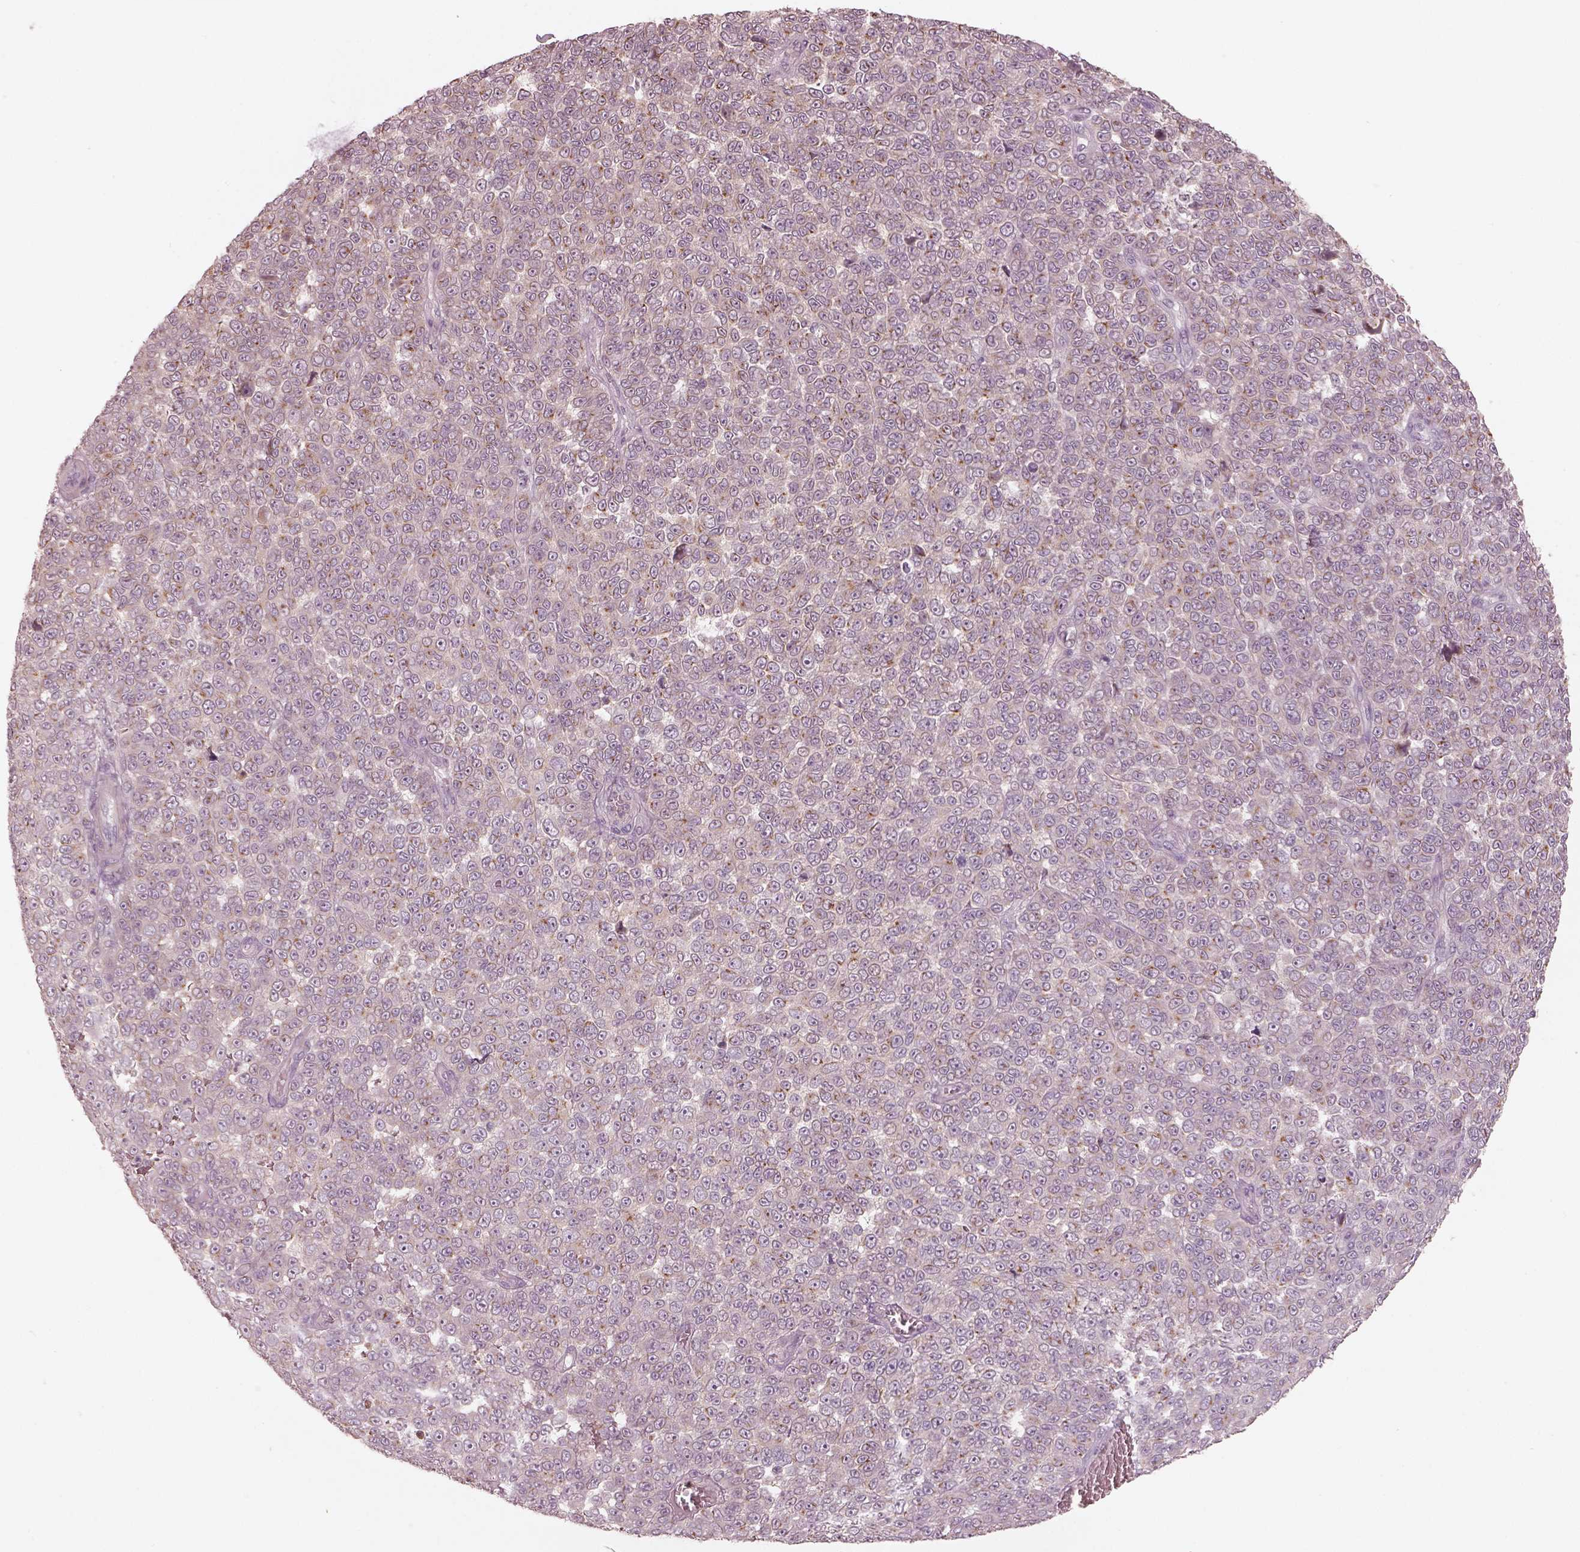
{"staining": {"intensity": "moderate", "quantity": ">75%", "location": "cytoplasmic/membranous"}, "tissue": "melanoma", "cell_type": "Tumor cells", "image_type": "cancer", "snomed": [{"axis": "morphology", "description": "Malignant melanoma, NOS"}, {"axis": "topography", "description": "Skin"}], "caption": "Immunohistochemical staining of human malignant melanoma demonstrates medium levels of moderate cytoplasmic/membranous protein expression in about >75% of tumor cells. The staining was performed using DAB to visualize the protein expression in brown, while the nuclei were stained in blue with hematoxylin (Magnification: 20x).", "gene": "SDCBP2", "patient": {"sex": "female", "age": 95}}